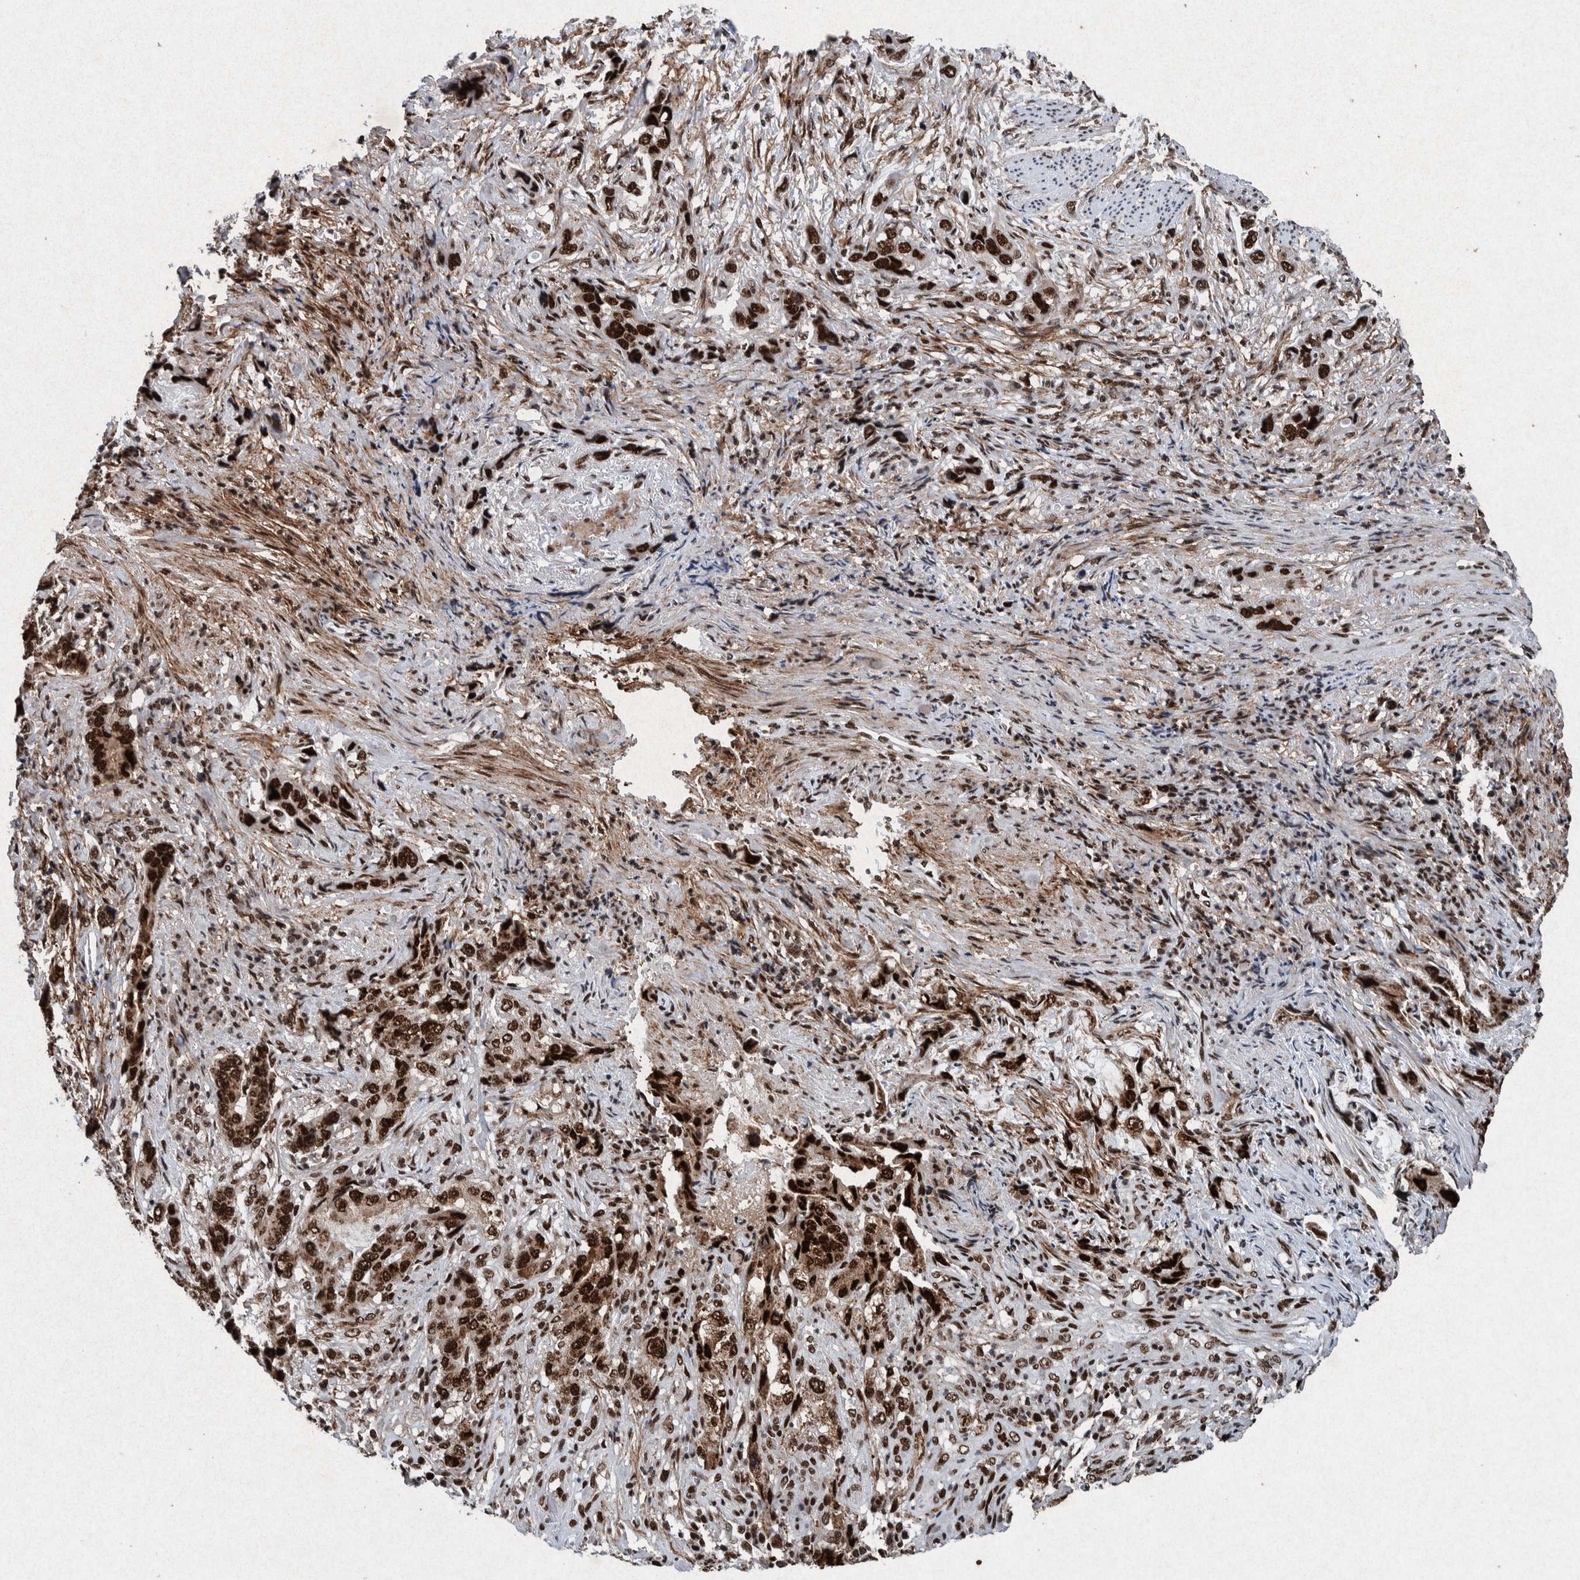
{"staining": {"intensity": "strong", "quantity": ">75%", "location": "nuclear"}, "tissue": "stomach cancer", "cell_type": "Tumor cells", "image_type": "cancer", "snomed": [{"axis": "morphology", "description": "Adenocarcinoma, NOS"}, {"axis": "topography", "description": "Stomach, lower"}], "caption": "A histopathology image of human stomach cancer (adenocarcinoma) stained for a protein reveals strong nuclear brown staining in tumor cells.", "gene": "TAF10", "patient": {"sex": "female", "age": 93}}